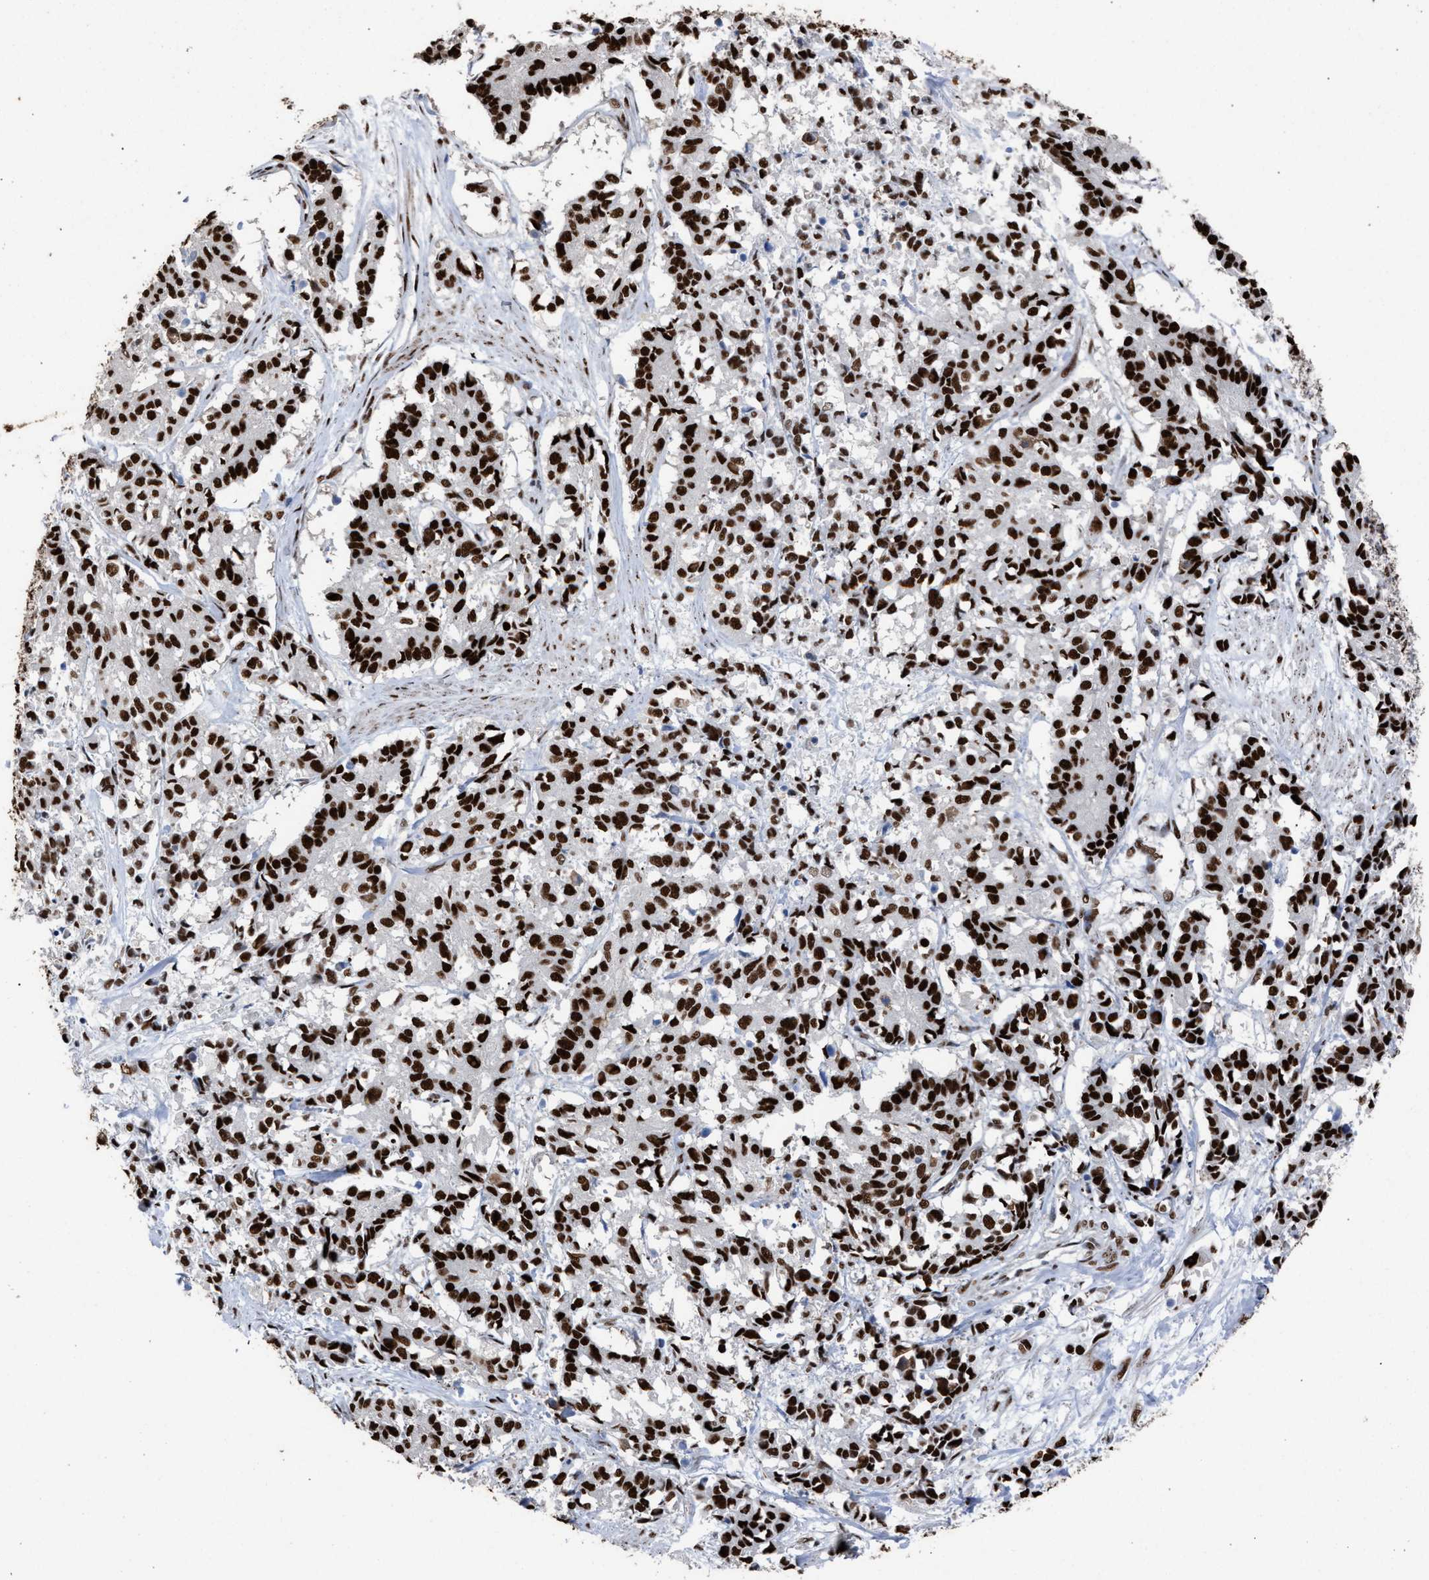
{"staining": {"intensity": "strong", "quantity": ">75%", "location": "nuclear"}, "tissue": "cervical cancer", "cell_type": "Tumor cells", "image_type": "cancer", "snomed": [{"axis": "morphology", "description": "Squamous cell carcinoma, NOS"}, {"axis": "topography", "description": "Cervix"}], "caption": "The image displays immunohistochemical staining of squamous cell carcinoma (cervical). There is strong nuclear expression is appreciated in approximately >75% of tumor cells.", "gene": "TP53BP1", "patient": {"sex": "female", "age": 35}}